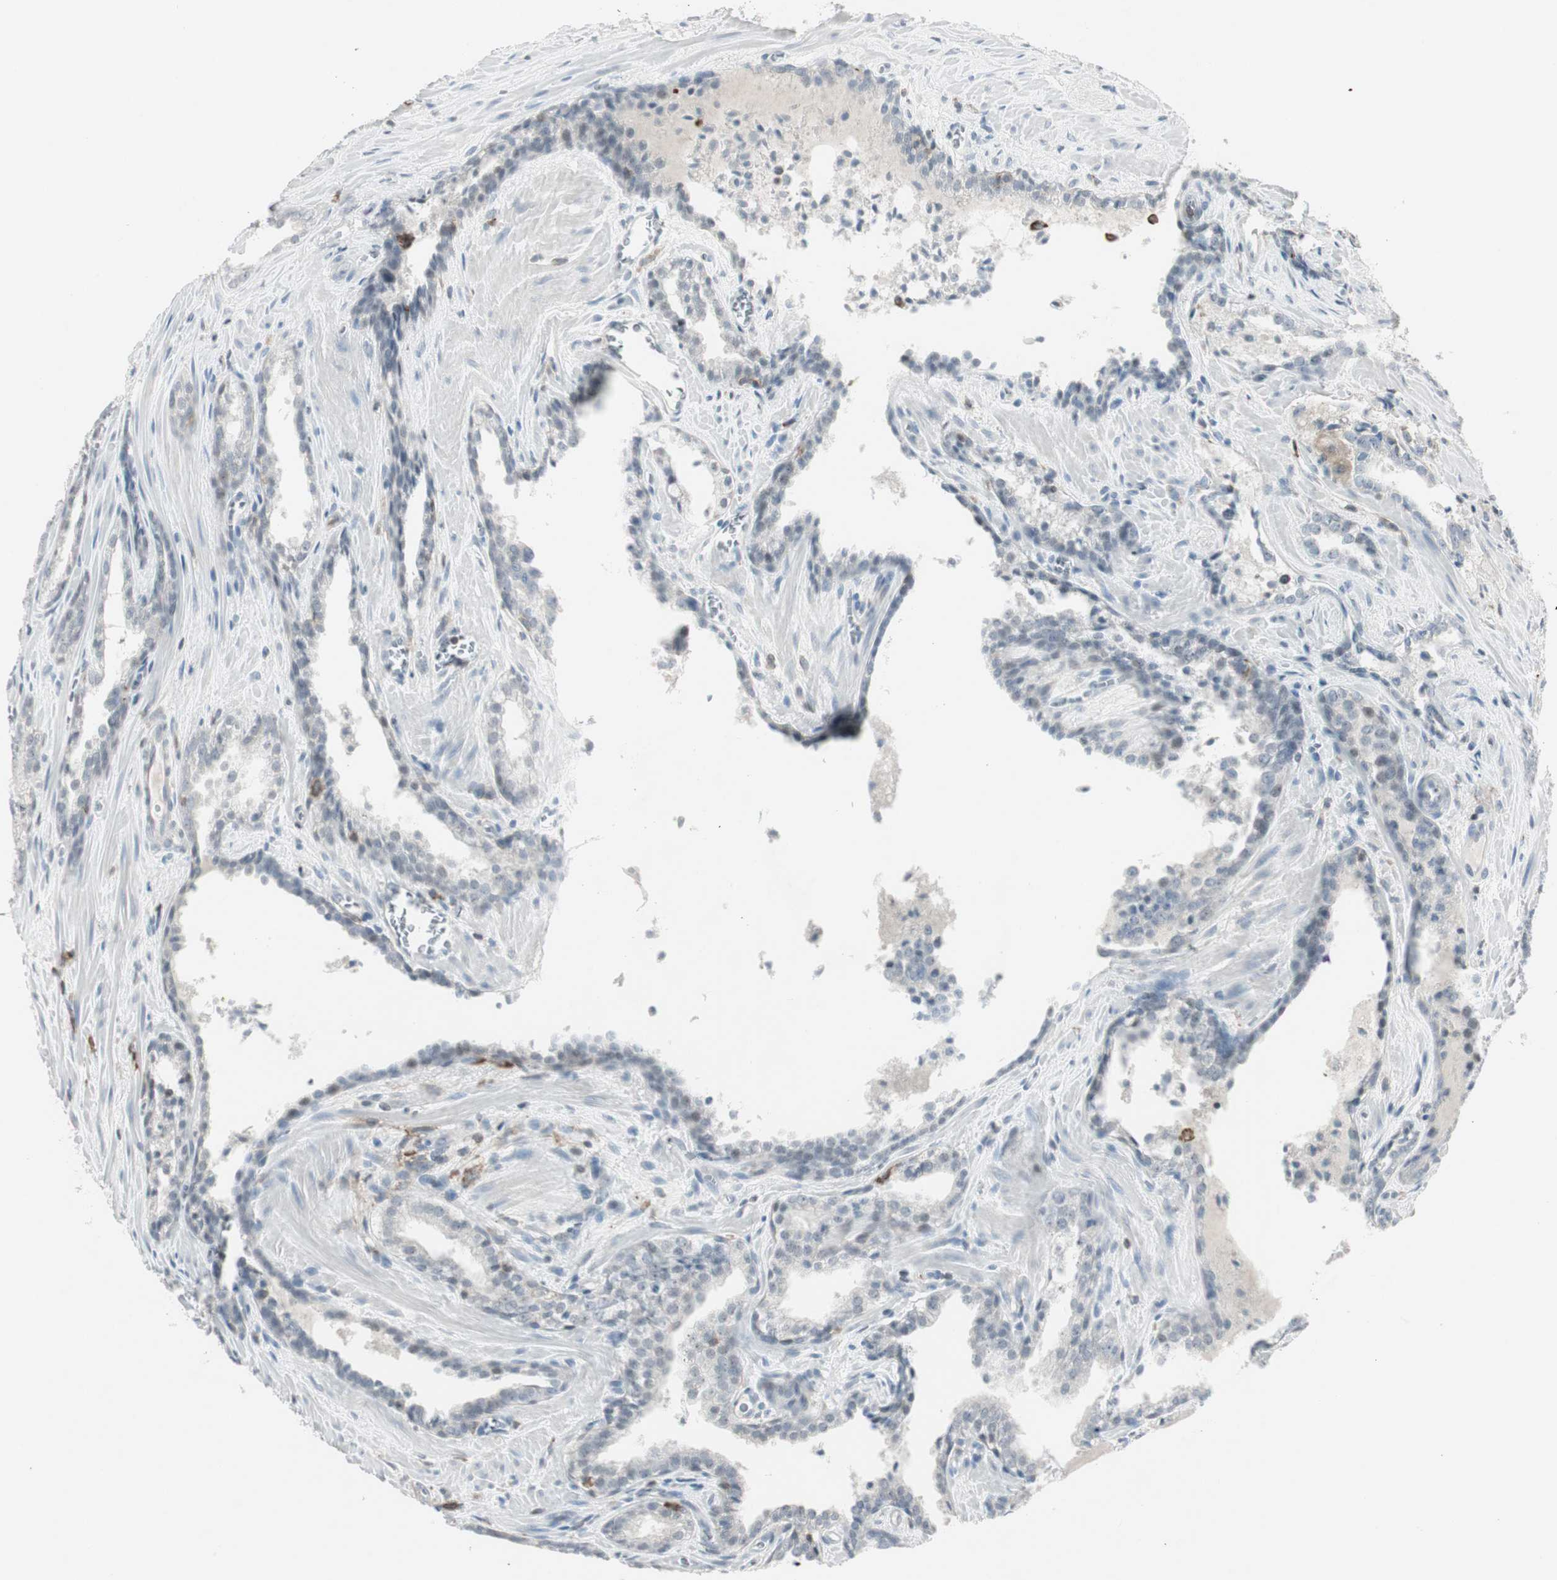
{"staining": {"intensity": "negative", "quantity": "none", "location": "none"}, "tissue": "prostate cancer", "cell_type": "Tumor cells", "image_type": "cancer", "snomed": [{"axis": "morphology", "description": "Adenocarcinoma, Low grade"}, {"axis": "topography", "description": "Prostate"}], "caption": "Immunohistochemical staining of human prostate low-grade adenocarcinoma exhibits no significant positivity in tumor cells.", "gene": "MAP4K4", "patient": {"sex": "male", "age": 60}}